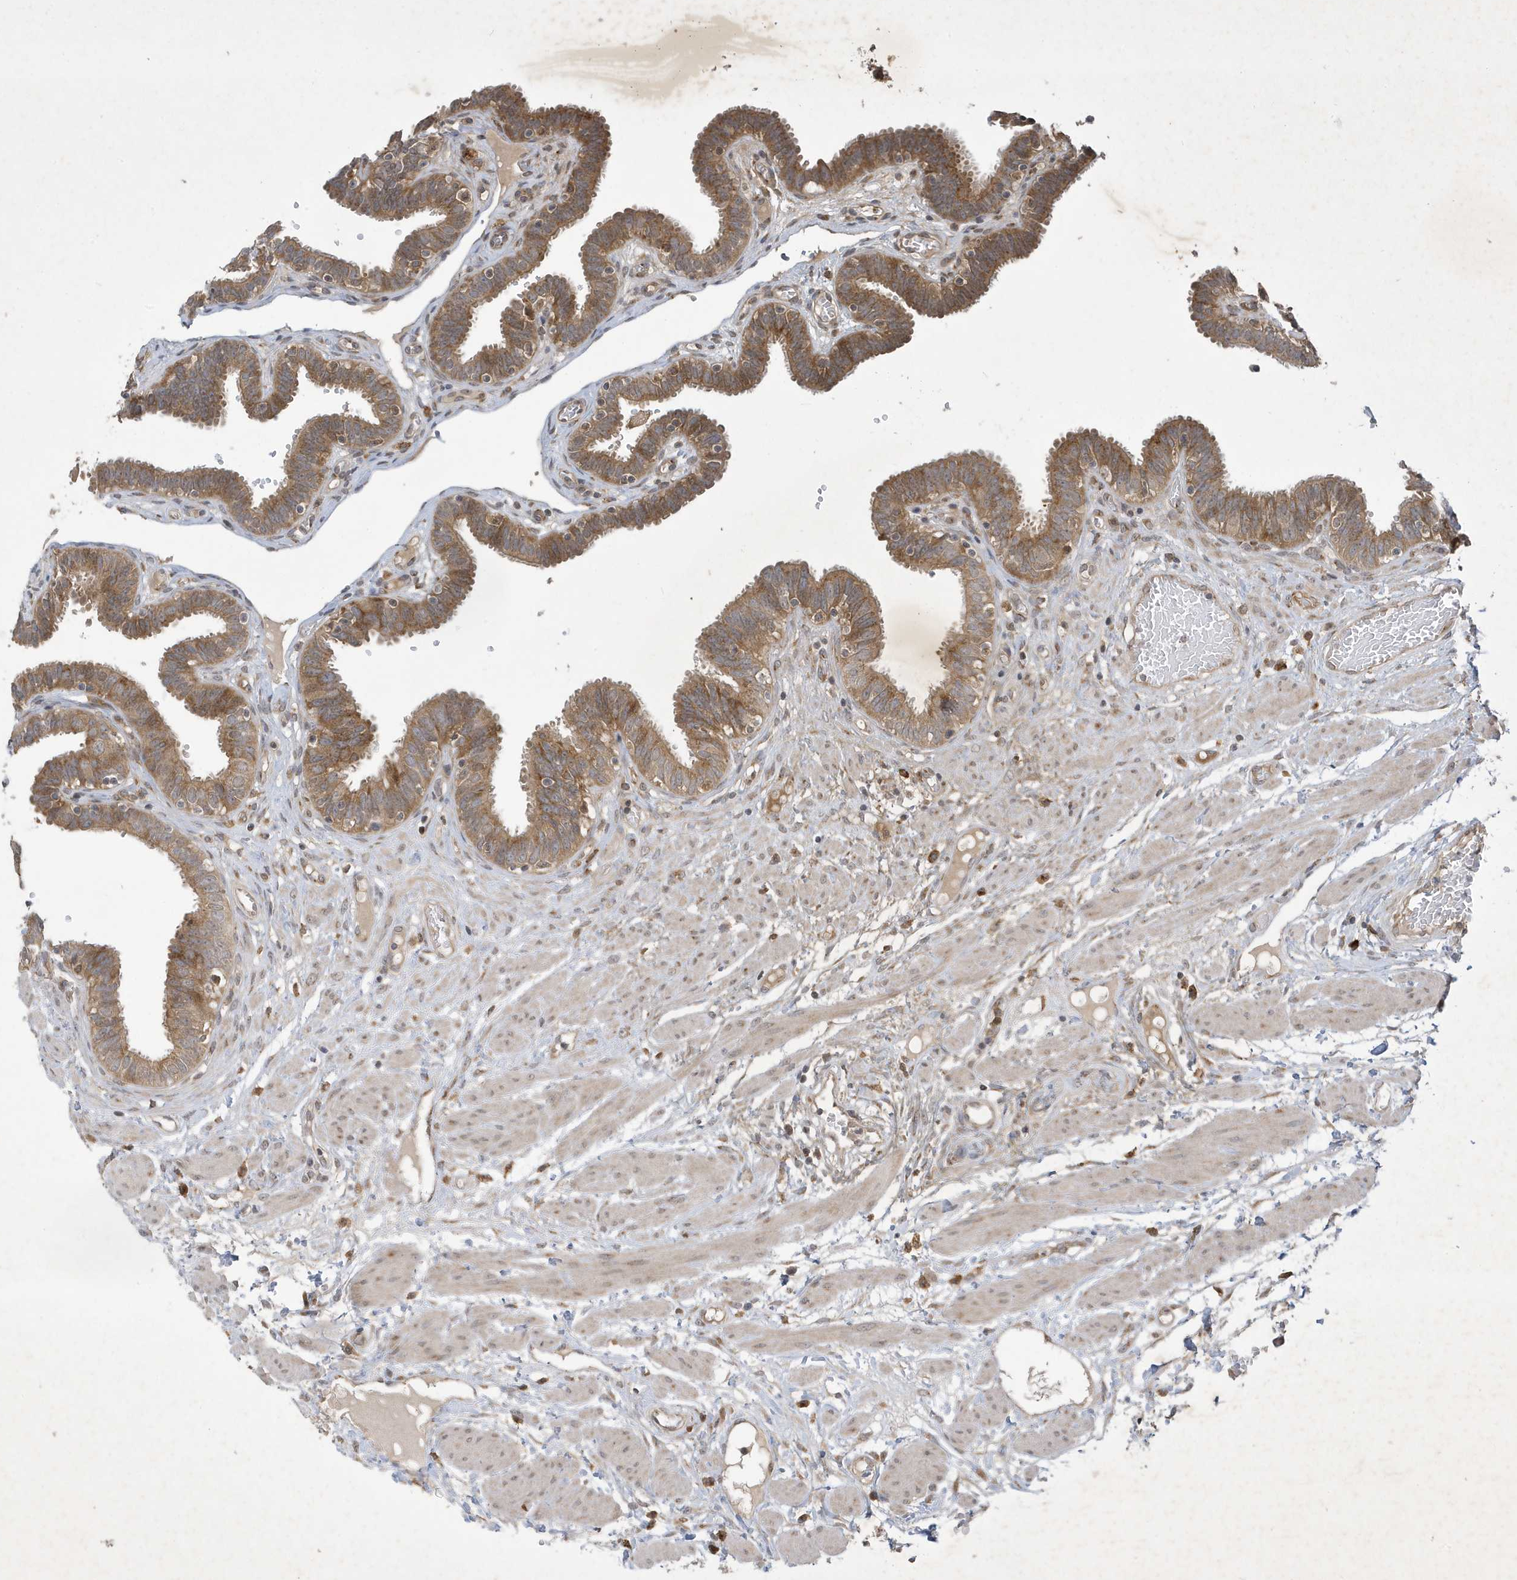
{"staining": {"intensity": "moderate", "quantity": ">75%", "location": "cytoplasmic/membranous"}, "tissue": "fallopian tube", "cell_type": "Glandular cells", "image_type": "normal", "snomed": [{"axis": "morphology", "description": "Normal tissue, NOS"}, {"axis": "topography", "description": "Fallopian tube"}, {"axis": "topography", "description": "Placenta"}], "caption": "Immunohistochemical staining of benign human fallopian tube displays moderate cytoplasmic/membranous protein expression in approximately >75% of glandular cells. The staining is performed using DAB brown chromogen to label protein expression. The nuclei are counter-stained blue using hematoxylin.", "gene": "STX10", "patient": {"sex": "female", "age": 32}}